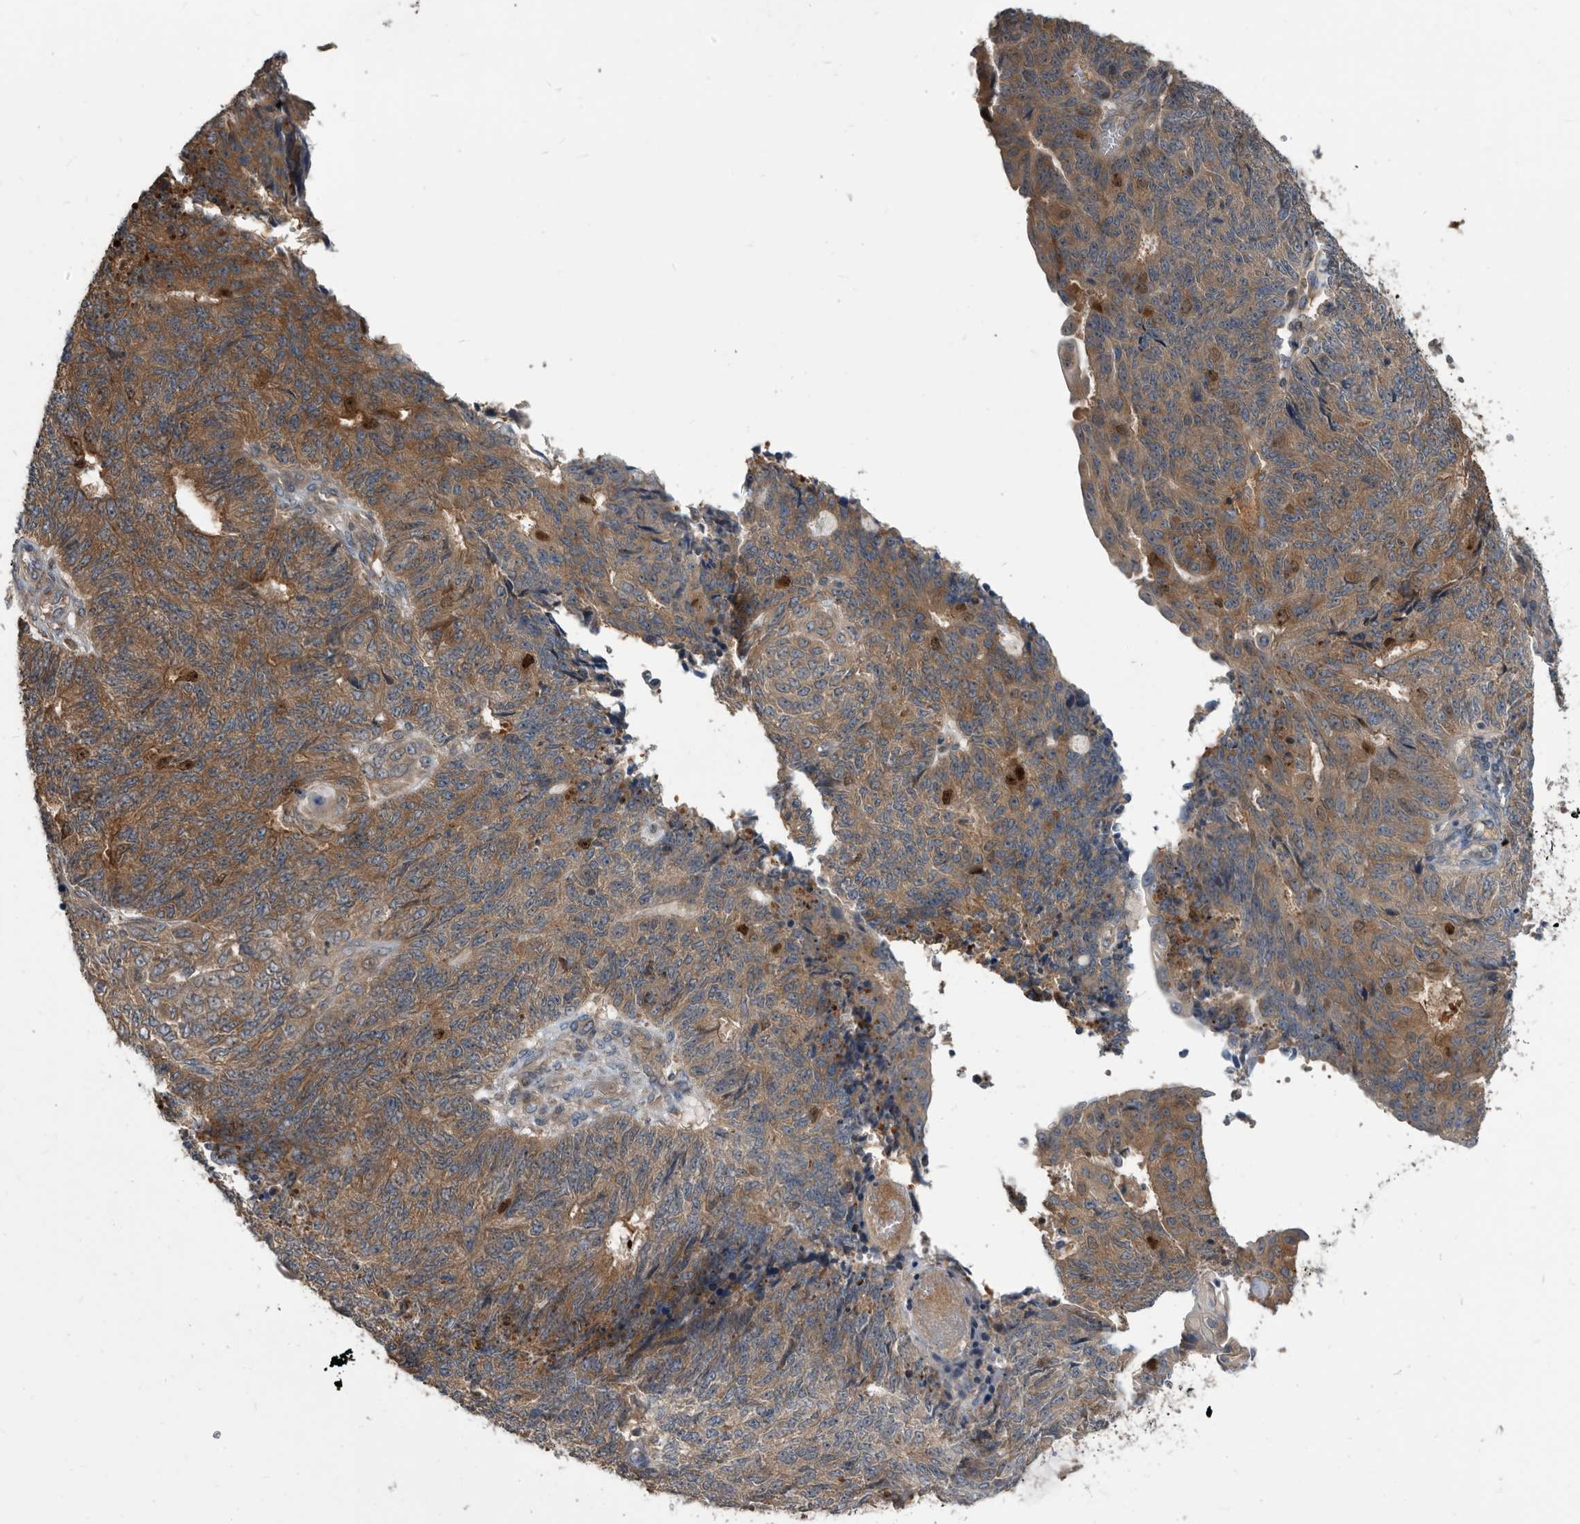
{"staining": {"intensity": "moderate", "quantity": ">75%", "location": "cytoplasmic/membranous"}, "tissue": "endometrial cancer", "cell_type": "Tumor cells", "image_type": "cancer", "snomed": [{"axis": "morphology", "description": "Adenocarcinoma, NOS"}, {"axis": "topography", "description": "Endometrium"}], "caption": "Tumor cells show medium levels of moderate cytoplasmic/membranous expression in about >75% of cells in human endometrial cancer (adenocarcinoma).", "gene": "APEH", "patient": {"sex": "female", "age": 32}}